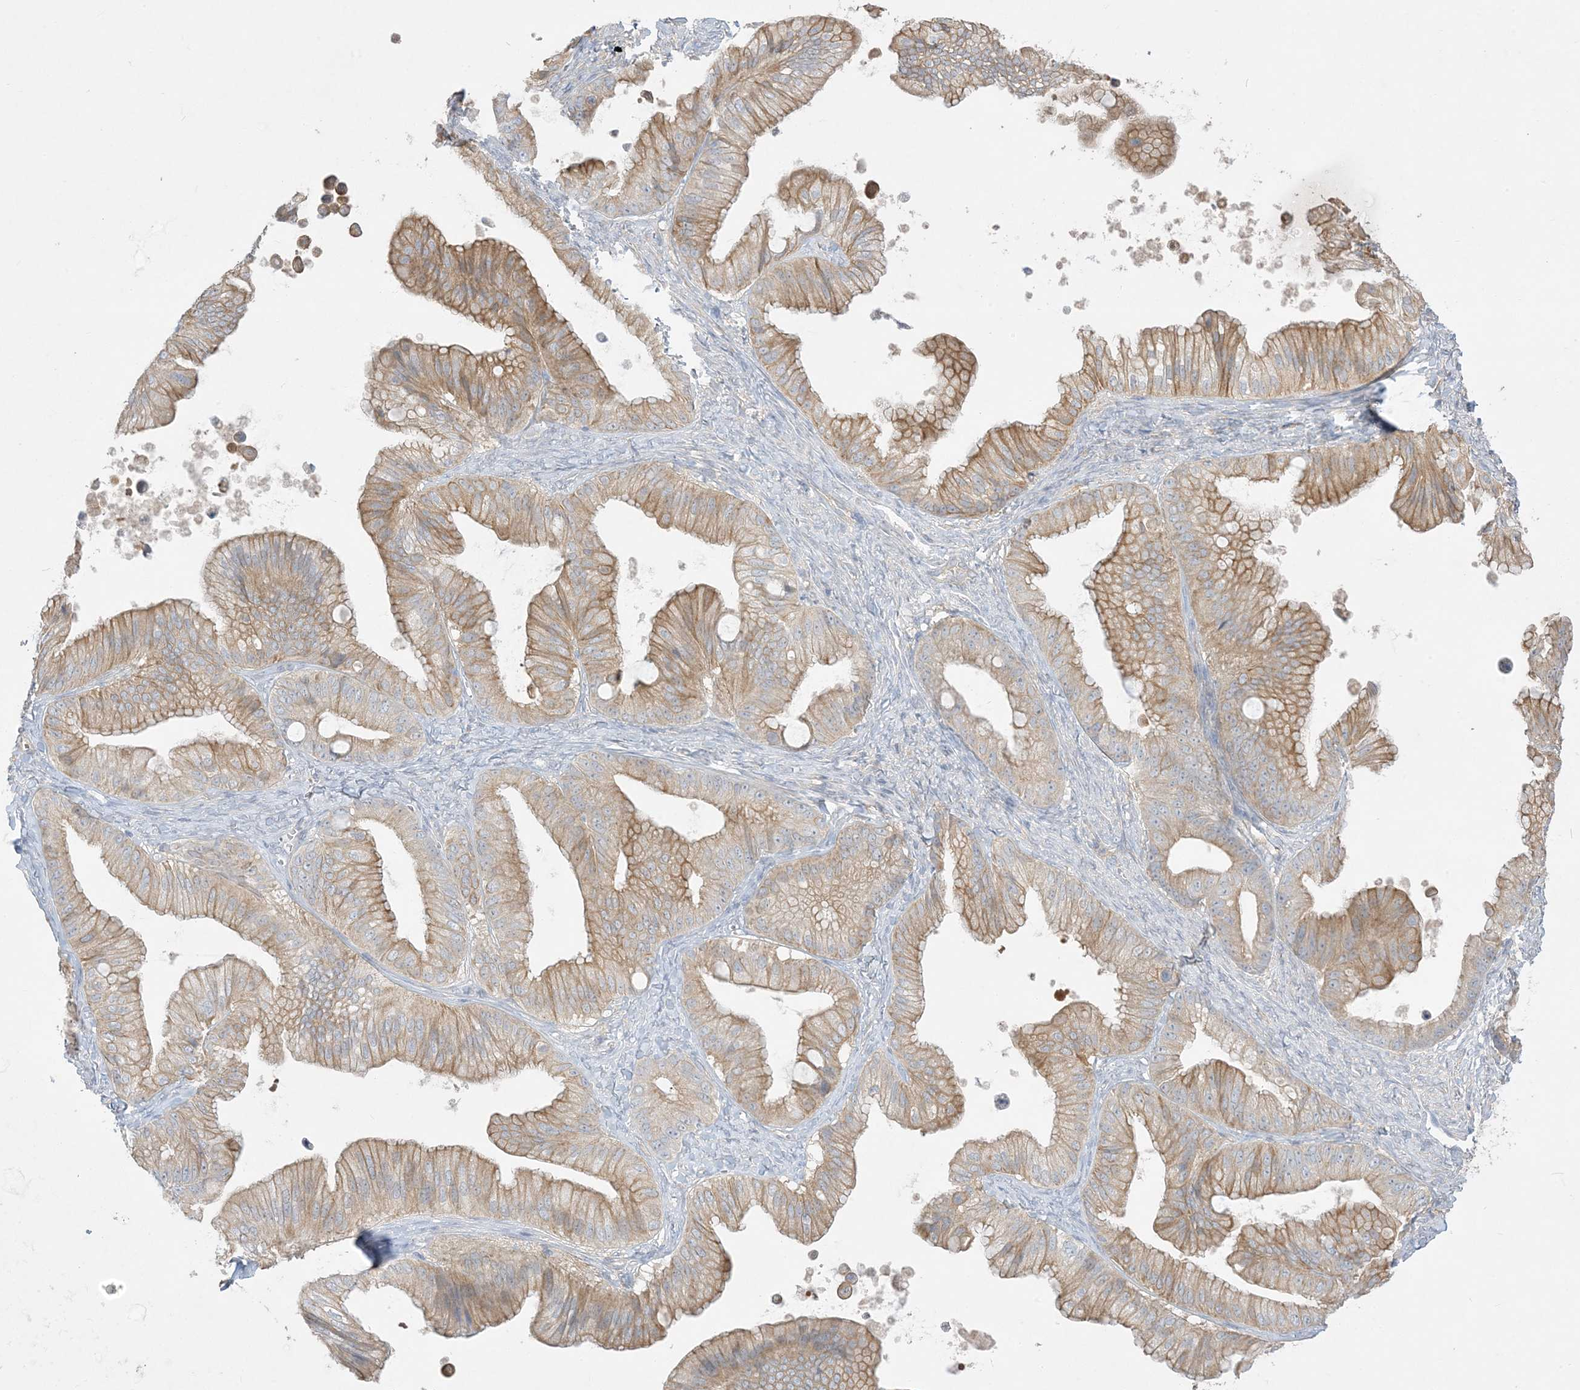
{"staining": {"intensity": "moderate", "quantity": ">75%", "location": "cytoplasmic/membranous"}, "tissue": "ovarian cancer", "cell_type": "Tumor cells", "image_type": "cancer", "snomed": [{"axis": "morphology", "description": "Cystadenocarcinoma, mucinous, NOS"}, {"axis": "topography", "description": "Ovary"}], "caption": "High-magnification brightfield microscopy of ovarian cancer stained with DAB (3,3'-diaminobenzidine) (brown) and counterstained with hematoxylin (blue). tumor cells exhibit moderate cytoplasmic/membranous staining is identified in about>75% of cells.", "gene": "ARHGEF9", "patient": {"sex": "female", "age": 71}}